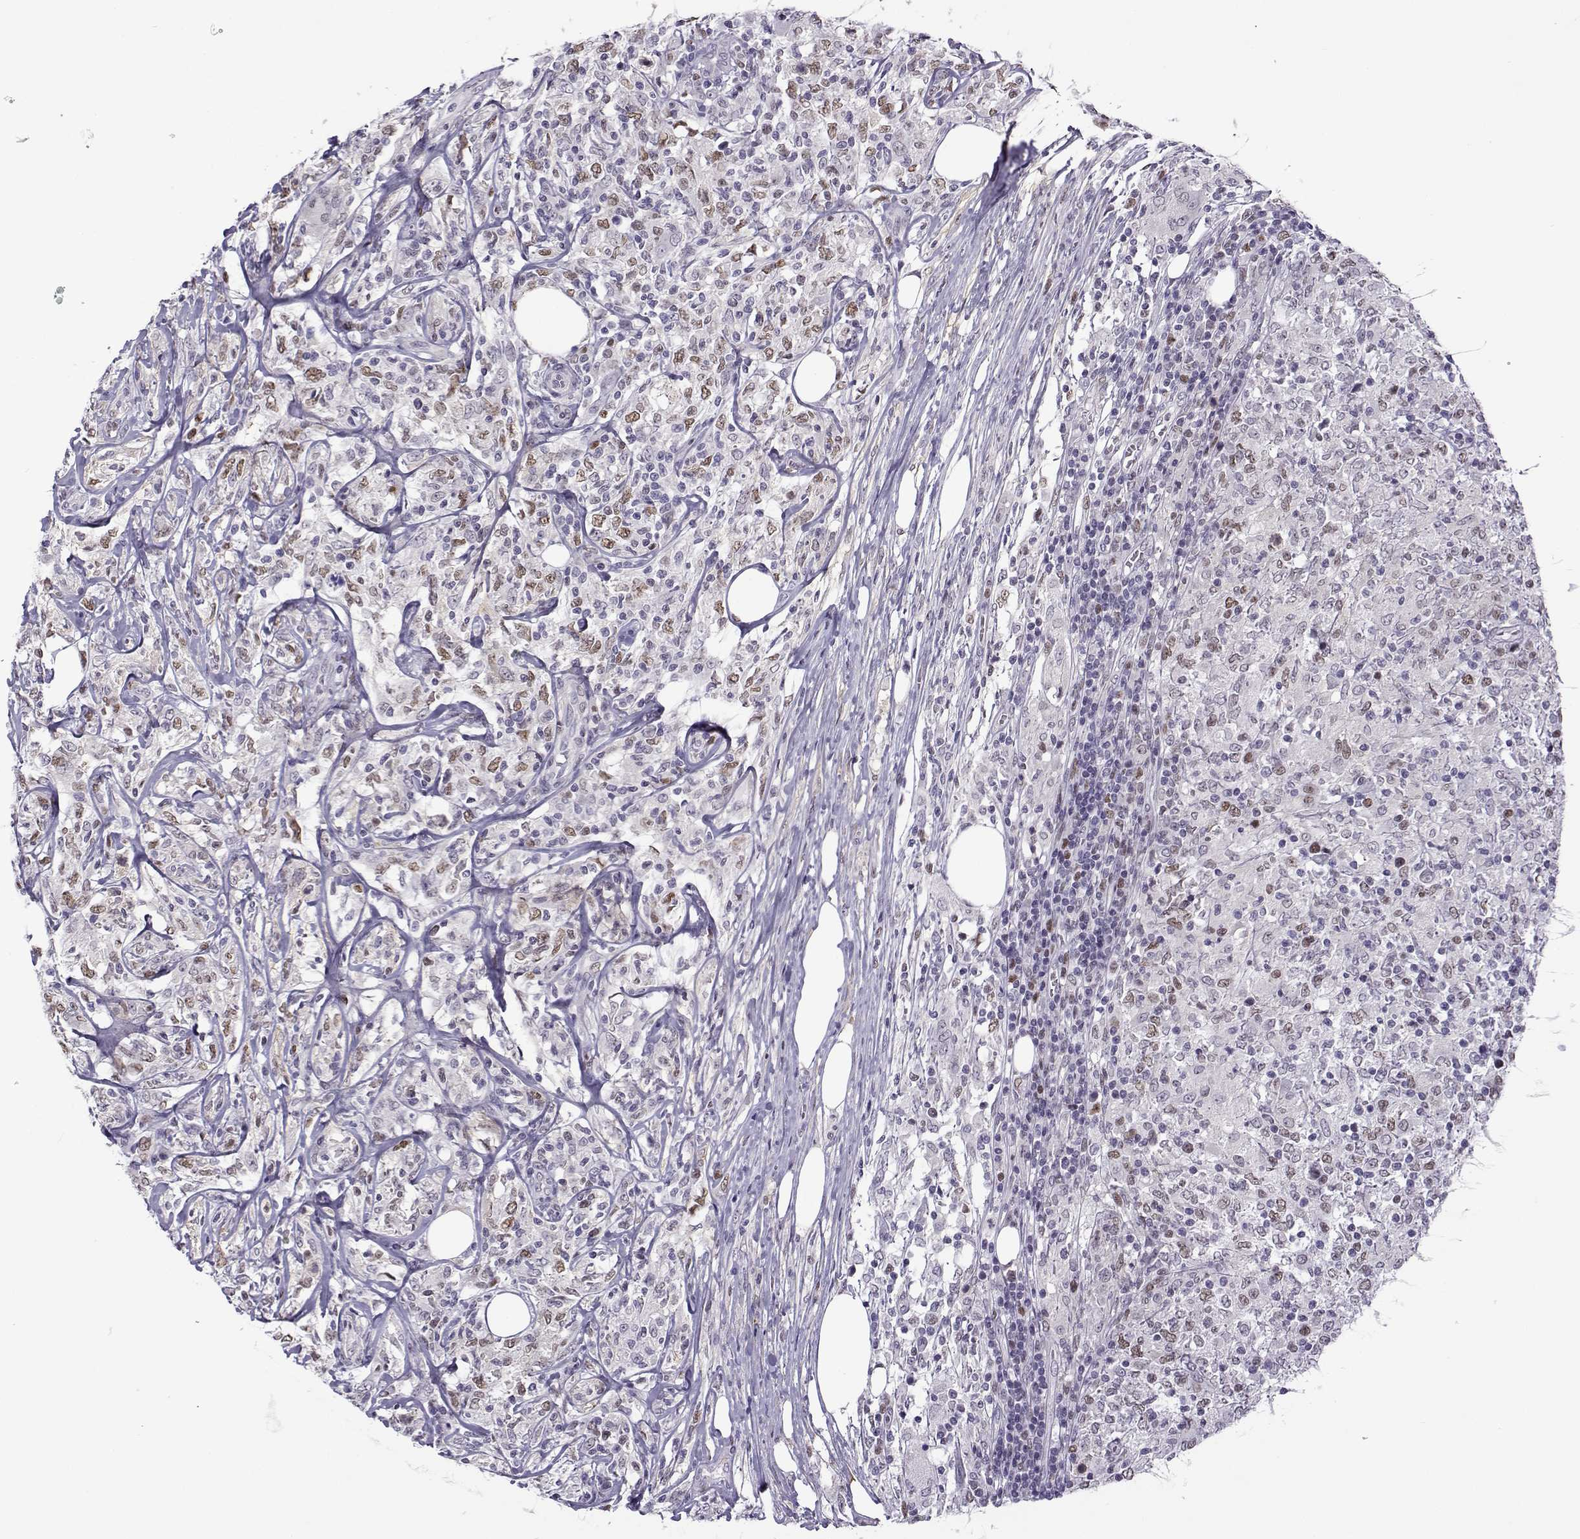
{"staining": {"intensity": "negative", "quantity": "none", "location": "none"}, "tissue": "lymphoma", "cell_type": "Tumor cells", "image_type": "cancer", "snomed": [{"axis": "morphology", "description": "Malignant lymphoma, non-Hodgkin's type, High grade"}, {"axis": "topography", "description": "Lymph node"}], "caption": "DAB immunohistochemical staining of human high-grade malignant lymphoma, non-Hodgkin's type demonstrates no significant positivity in tumor cells.", "gene": "BACH1", "patient": {"sex": "female", "age": 84}}